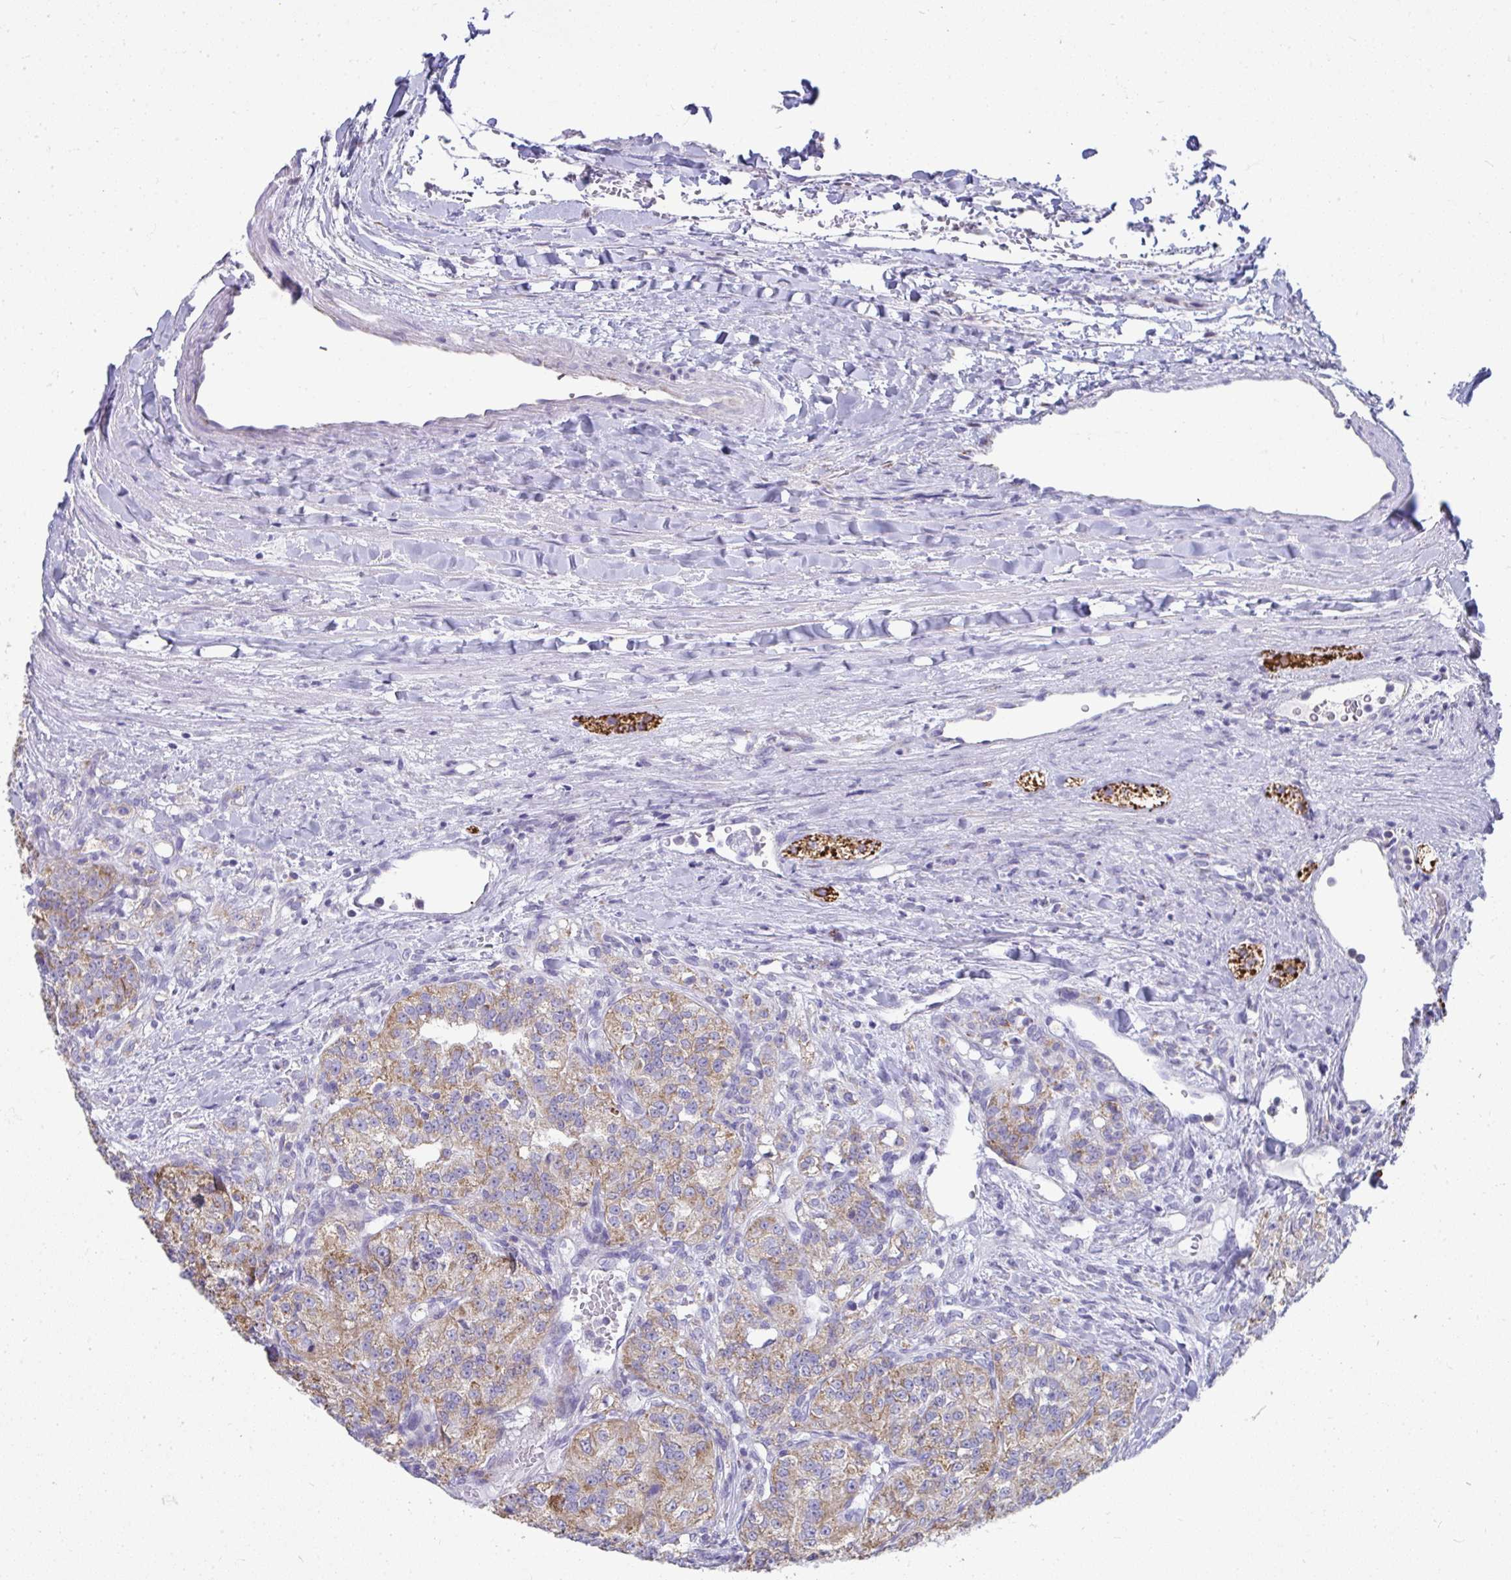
{"staining": {"intensity": "moderate", "quantity": ">75%", "location": "cytoplasmic/membranous"}, "tissue": "renal cancer", "cell_type": "Tumor cells", "image_type": "cancer", "snomed": [{"axis": "morphology", "description": "Adenocarcinoma, NOS"}, {"axis": "topography", "description": "Kidney"}], "caption": "Protein analysis of renal cancer (adenocarcinoma) tissue demonstrates moderate cytoplasmic/membranous expression in about >75% of tumor cells.", "gene": "SLC6A1", "patient": {"sex": "female", "age": 63}}